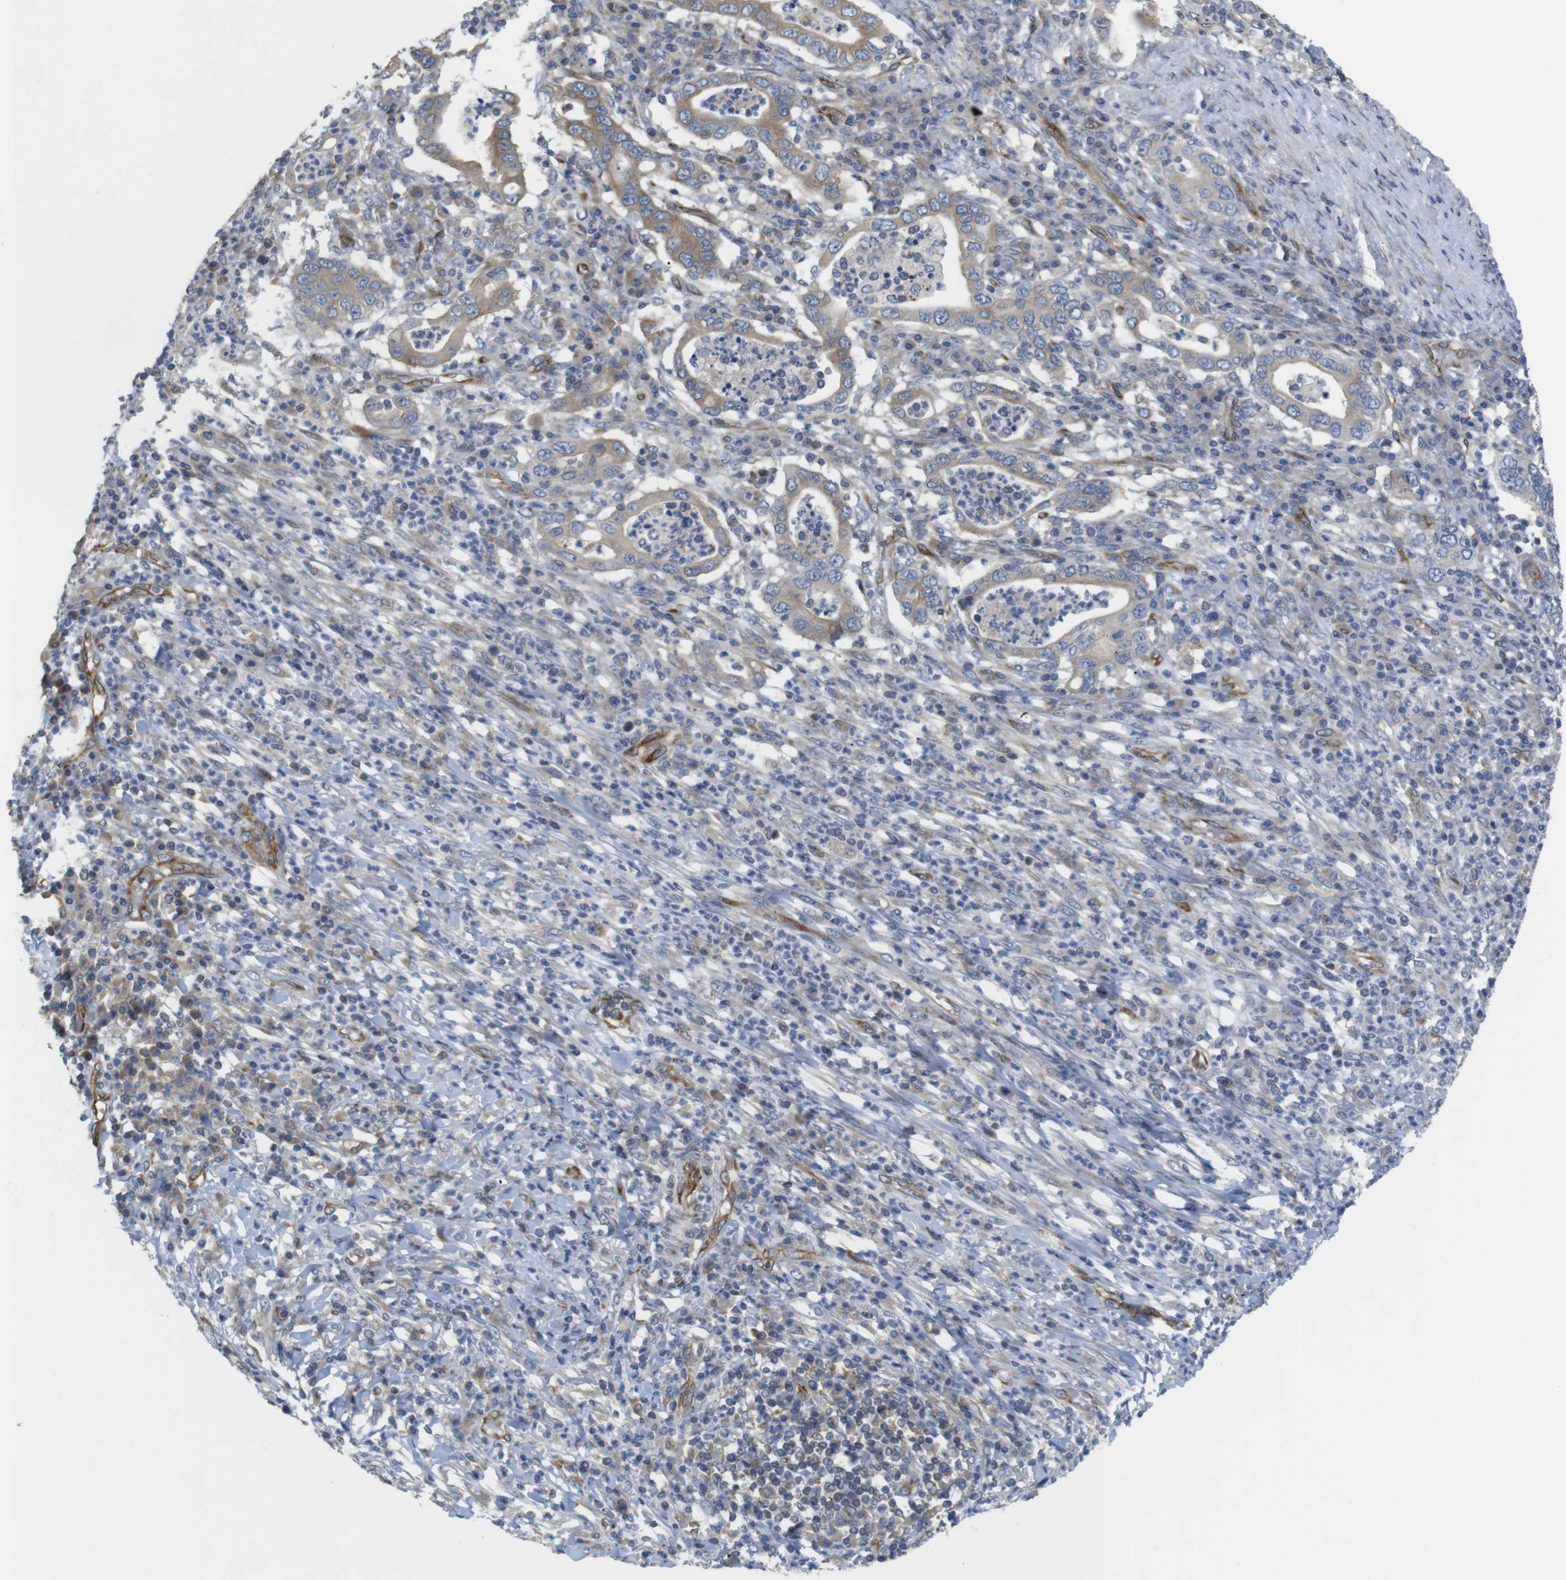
{"staining": {"intensity": "weak", "quantity": "25%-75%", "location": "cytoplasmic/membranous"}, "tissue": "stomach cancer", "cell_type": "Tumor cells", "image_type": "cancer", "snomed": [{"axis": "morphology", "description": "Normal tissue, NOS"}, {"axis": "morphology", "description": "Adenocarcinoma, NOS"}, {"axis": "topography", "description": "Esophagus"}, {"axis": "topography", "description": "Stomach, upper"}, {"axis": "topography", "description": "Peripheral nerve tissue"}], "caption": "Weak cytoplasmic/membranous staining is identified in about 25%-75% of tumor cells in stomach cancer (adenocarcinoma). The protein of interest is shown in brown color, while the nuclei are stained blue.", "gene": "PCNX2", "patient": {"sex": "male", "age": 62}}